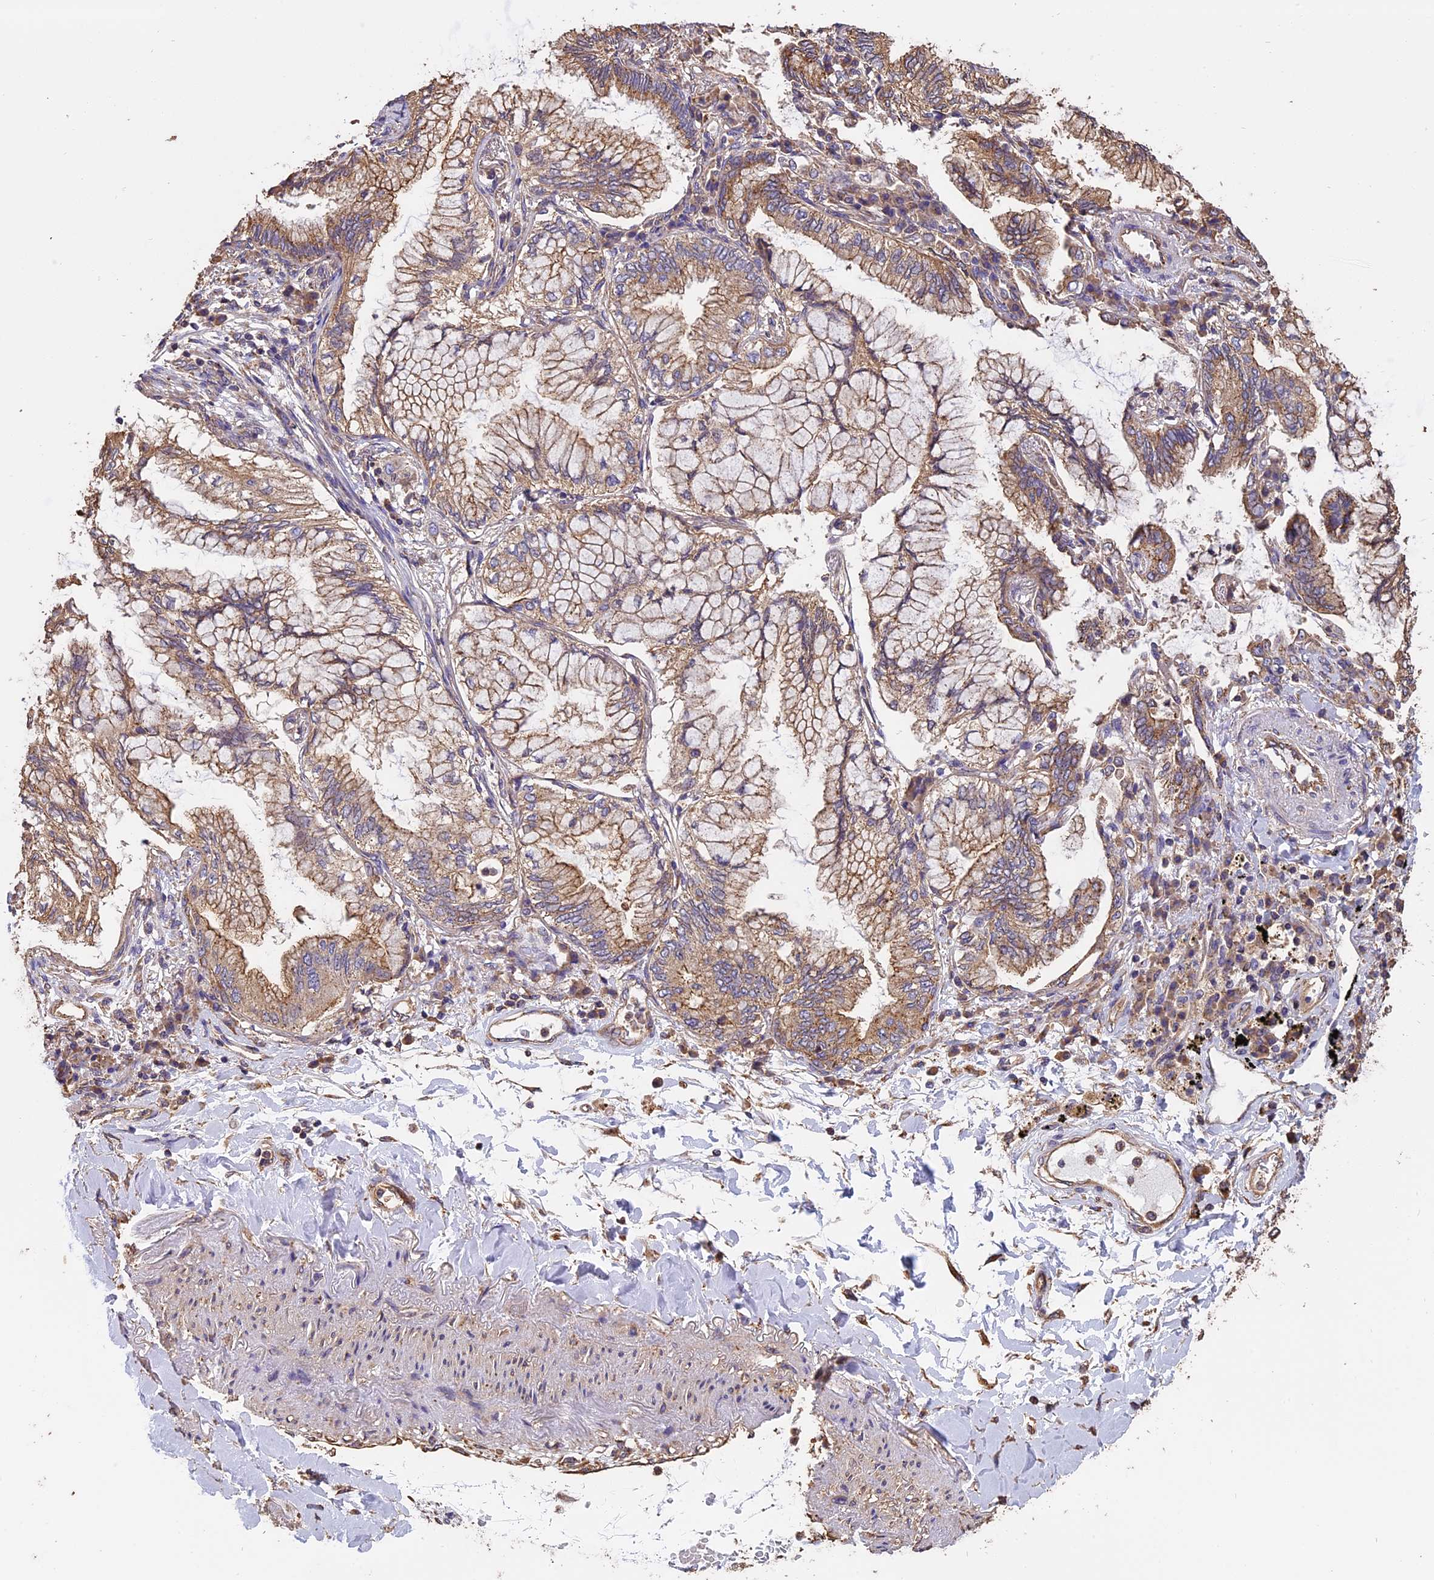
{"staining": {"intensity": "moderate", "quantity": ">75%", "location": "cytoplasmic/membranous"}, "tissue": "lung cancer", "cell_type": "Tumor cells", "image_type": "cancer", "snomed": [{"axis": "morphology", "description": "Adenocarcinoma, NOS"}, {"axis": "topography", "description": "Lung"}], "caption": "DAB (3,3'-diaminobenzidine) immunohistochemical staining of lung adenocarcinoma displays moderate cytoplasmic/membranous protein positivity in about >75% of tumor cells.", "gene": "CHMP2A", "patient": {"sex": "female", "age": 70}}